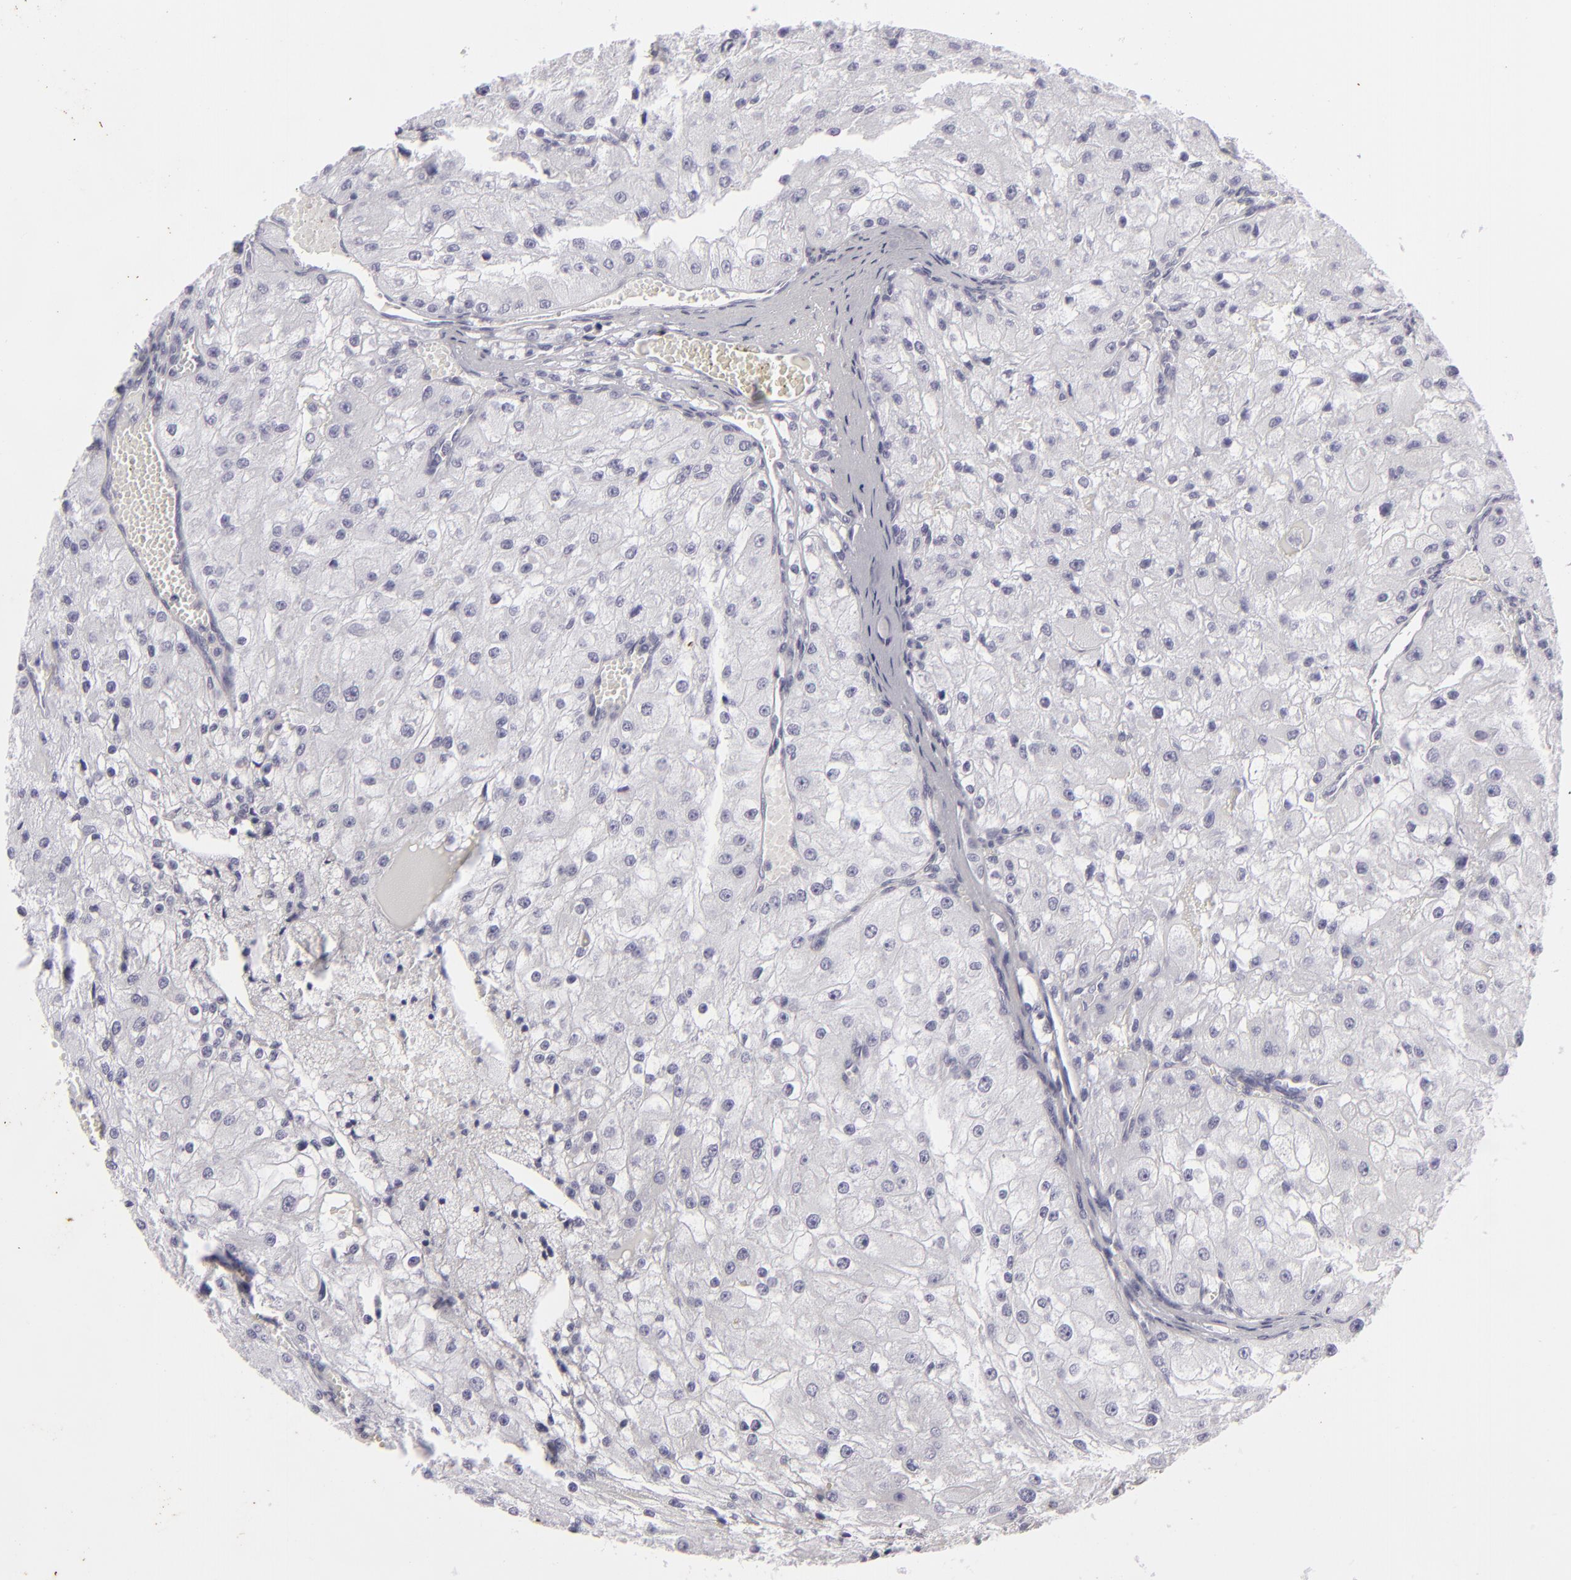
{"staining": {"intensity": "negative", "quantity": "none", "location": "none"}, "tissue": "renal cancer", "cell_type": "Tumor cells", "image_type": "cancer", "snomed": [{"axis": "morphology", "description": "Adenocarcinoma, NOS"}, {"axis": "topography", "description": "Kidney"}], "caption": "Tumor cells show no significant positivity in adenocarcinoma (renal). Brightfield microscopy of IHC stained with DAB (brown) and hematoxylin (blue), captured at high magnification.", "gene": "KRT1", "patient": {"sex": "female", "age": 74}}